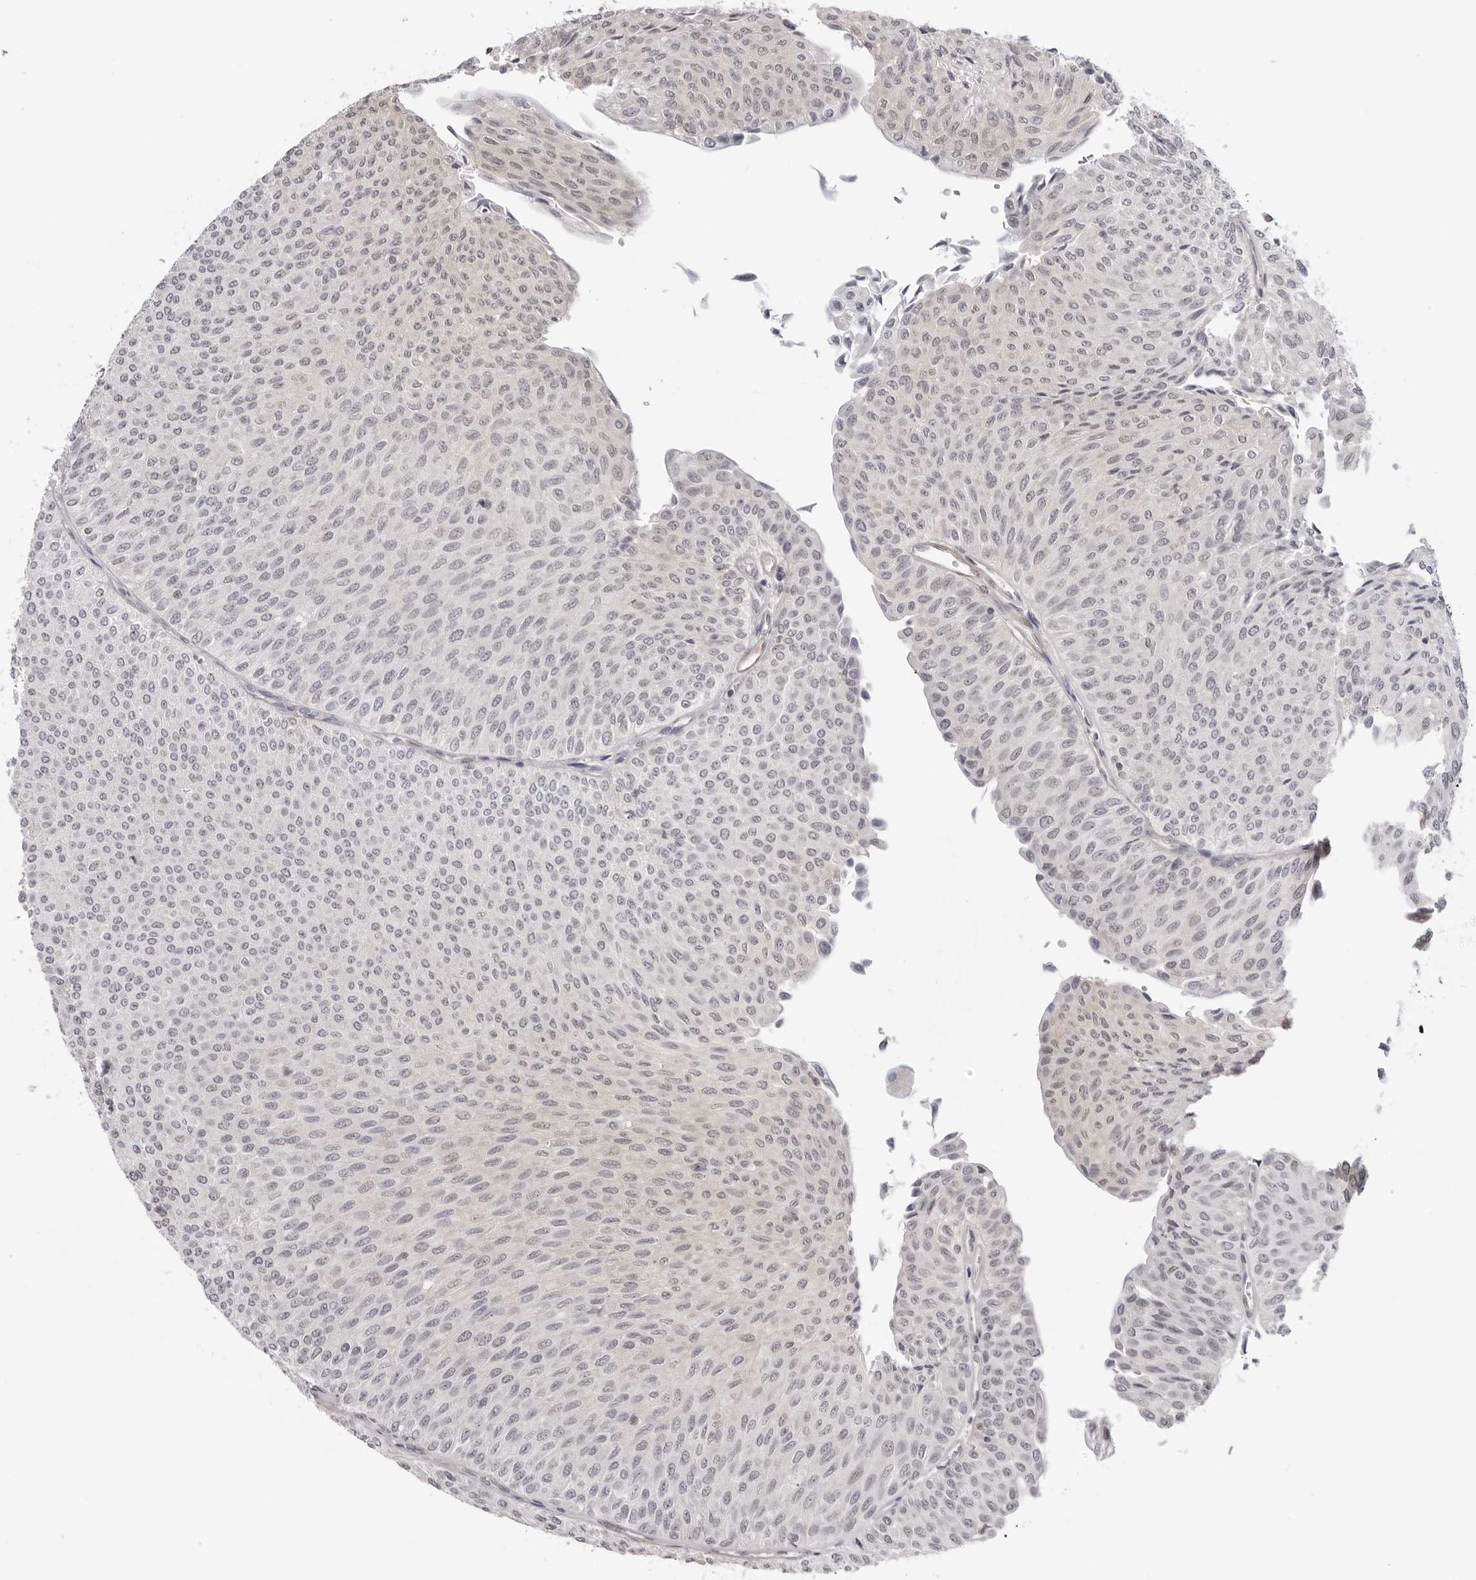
{"staining": {"intensity": "negative", "quantity": "none", "location": "none"}, "tissue": "urothelial cancer", "cell_type": "Tumor cells", "image_type": "cancer", "snomed": [{"axis": "morphology", "description": "Urothelial carcinoma, Low grade"}, {"axis": "topography", "description": "Urinary bladder"}], "caption": "Protein analysis of urothelial cancer shows no significant staining in tumor cells. (Immunohistochemistry (ihc), brightfield microscopy, high magnification).", "gene": "UNK", "patient": {"sex": "male", "age": 78}}